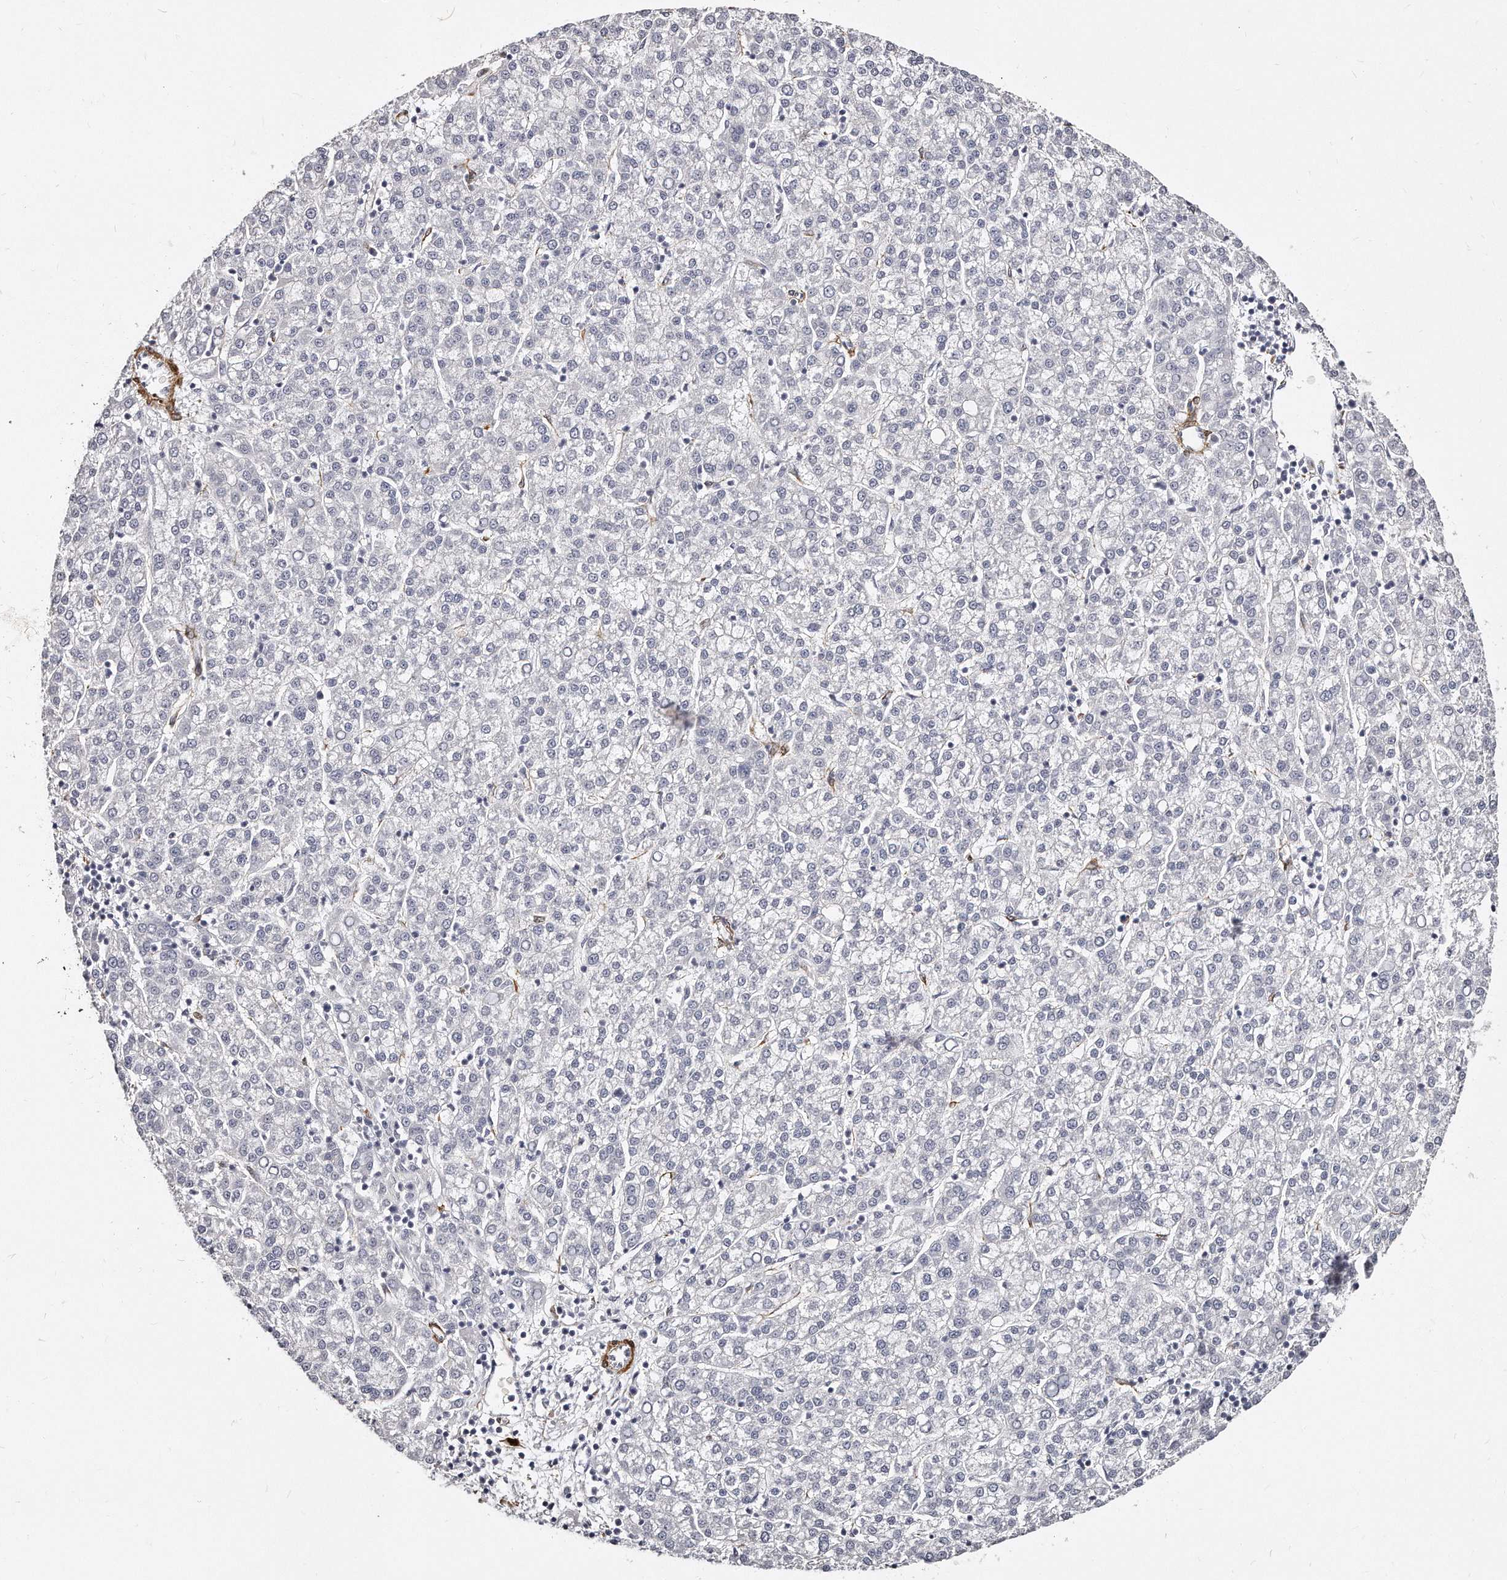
{"staining": {"intensity": "negative", "quantity": "none", "location": "none"}, "tissue": "liver cancer", "cell_type": "Tumor cells", "image_type": "cancer", "snomed": [{"axis": "morphology", "description": "Carcinoma, Hepatocellular, NOS"}, {"axis": "topography", "description": "Liver"}], "caption": "An IHC photomicrograph of liver hepatocellular carcinoma is shown. There is no staining in tumor cells of liver hepatocellular carcinoma. (Stains: DAB (3,3'-diaminobenzidine) immunohistochemistry with hematoxylin counter stain, Microscopy: brightfield microscopy at high magnification).", "gene": "LMOD1", "patient": {"sex": "female", "age": 58}}